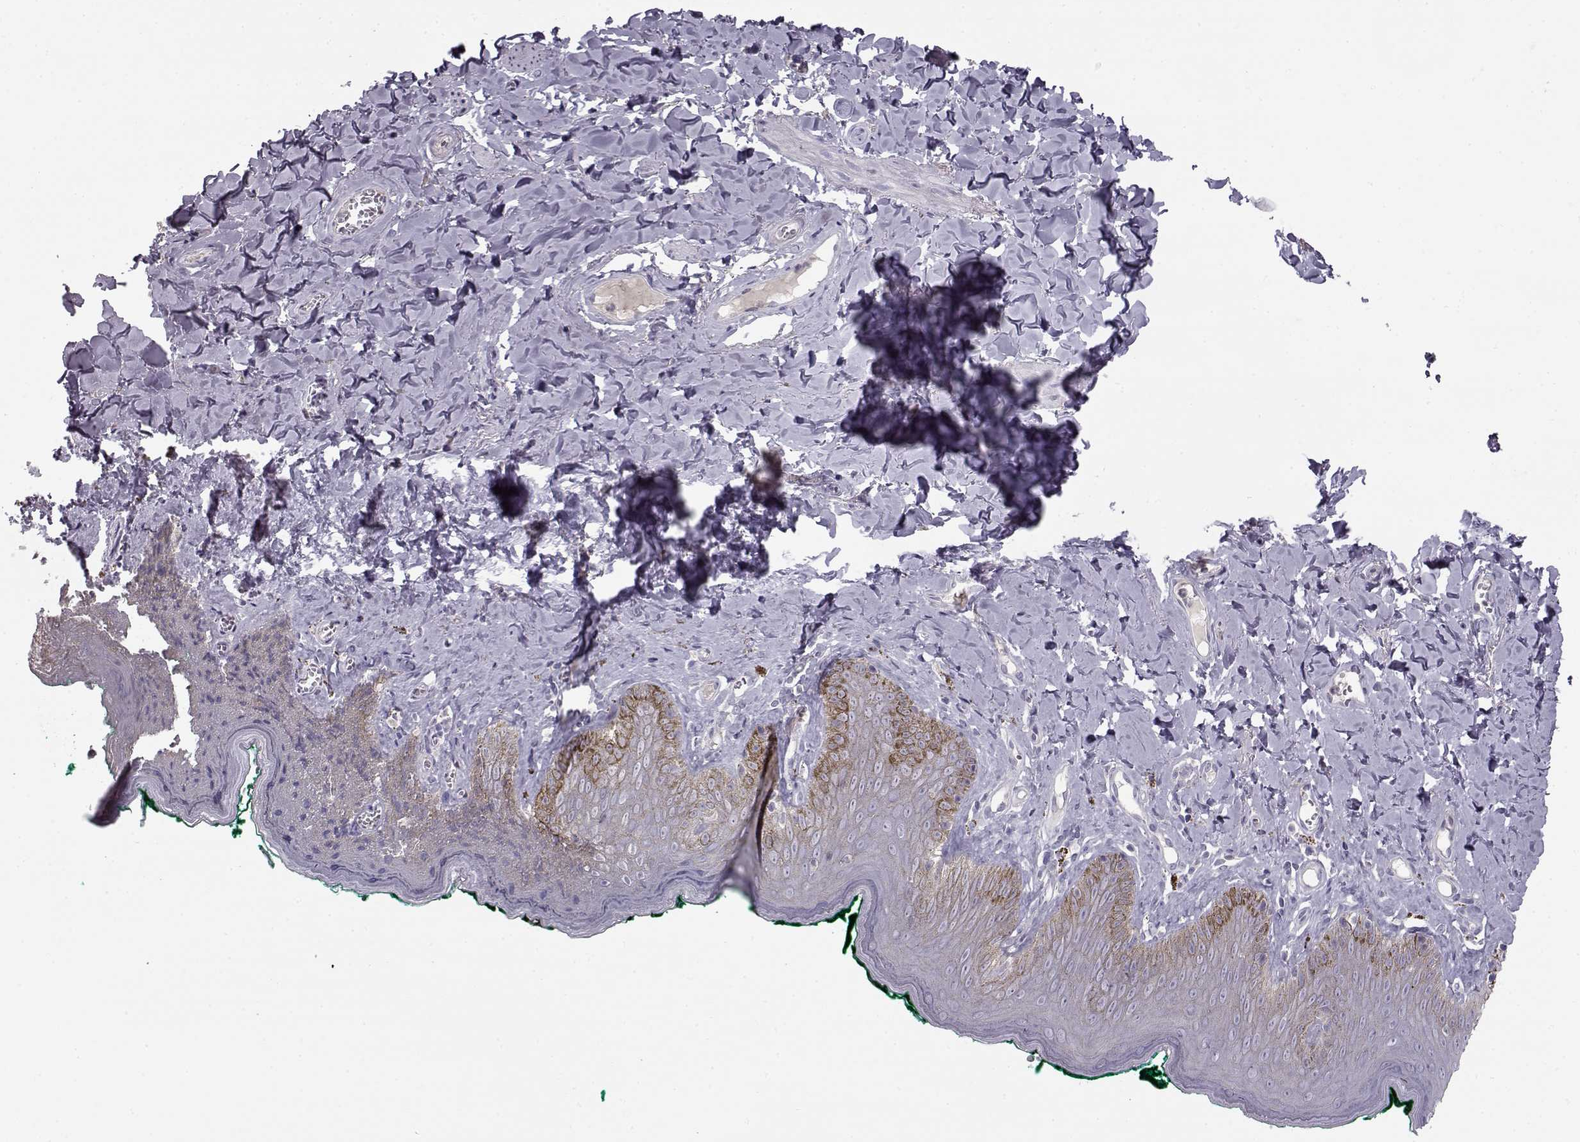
{"staining": {"intensity": "weak", "quantity": "<25%", "location": "cytoplasmic/membranous"}, "tissue": "skin", "cell_type": "Epidermal cells", "image_type": "normal", "snomed": [{"axis": "morphology", "description": "Normal tissue, NOS"}, {"axis": "topography", "description": "Vulva"}], "caption": "A high-resolution micrograph shows immunohistochemistry (IHC) staining of normal skin, which demonstrates no significant expression in epidermal cells.", "gene": "GRK1", "patient": {"sex": "female", "age": 66}}